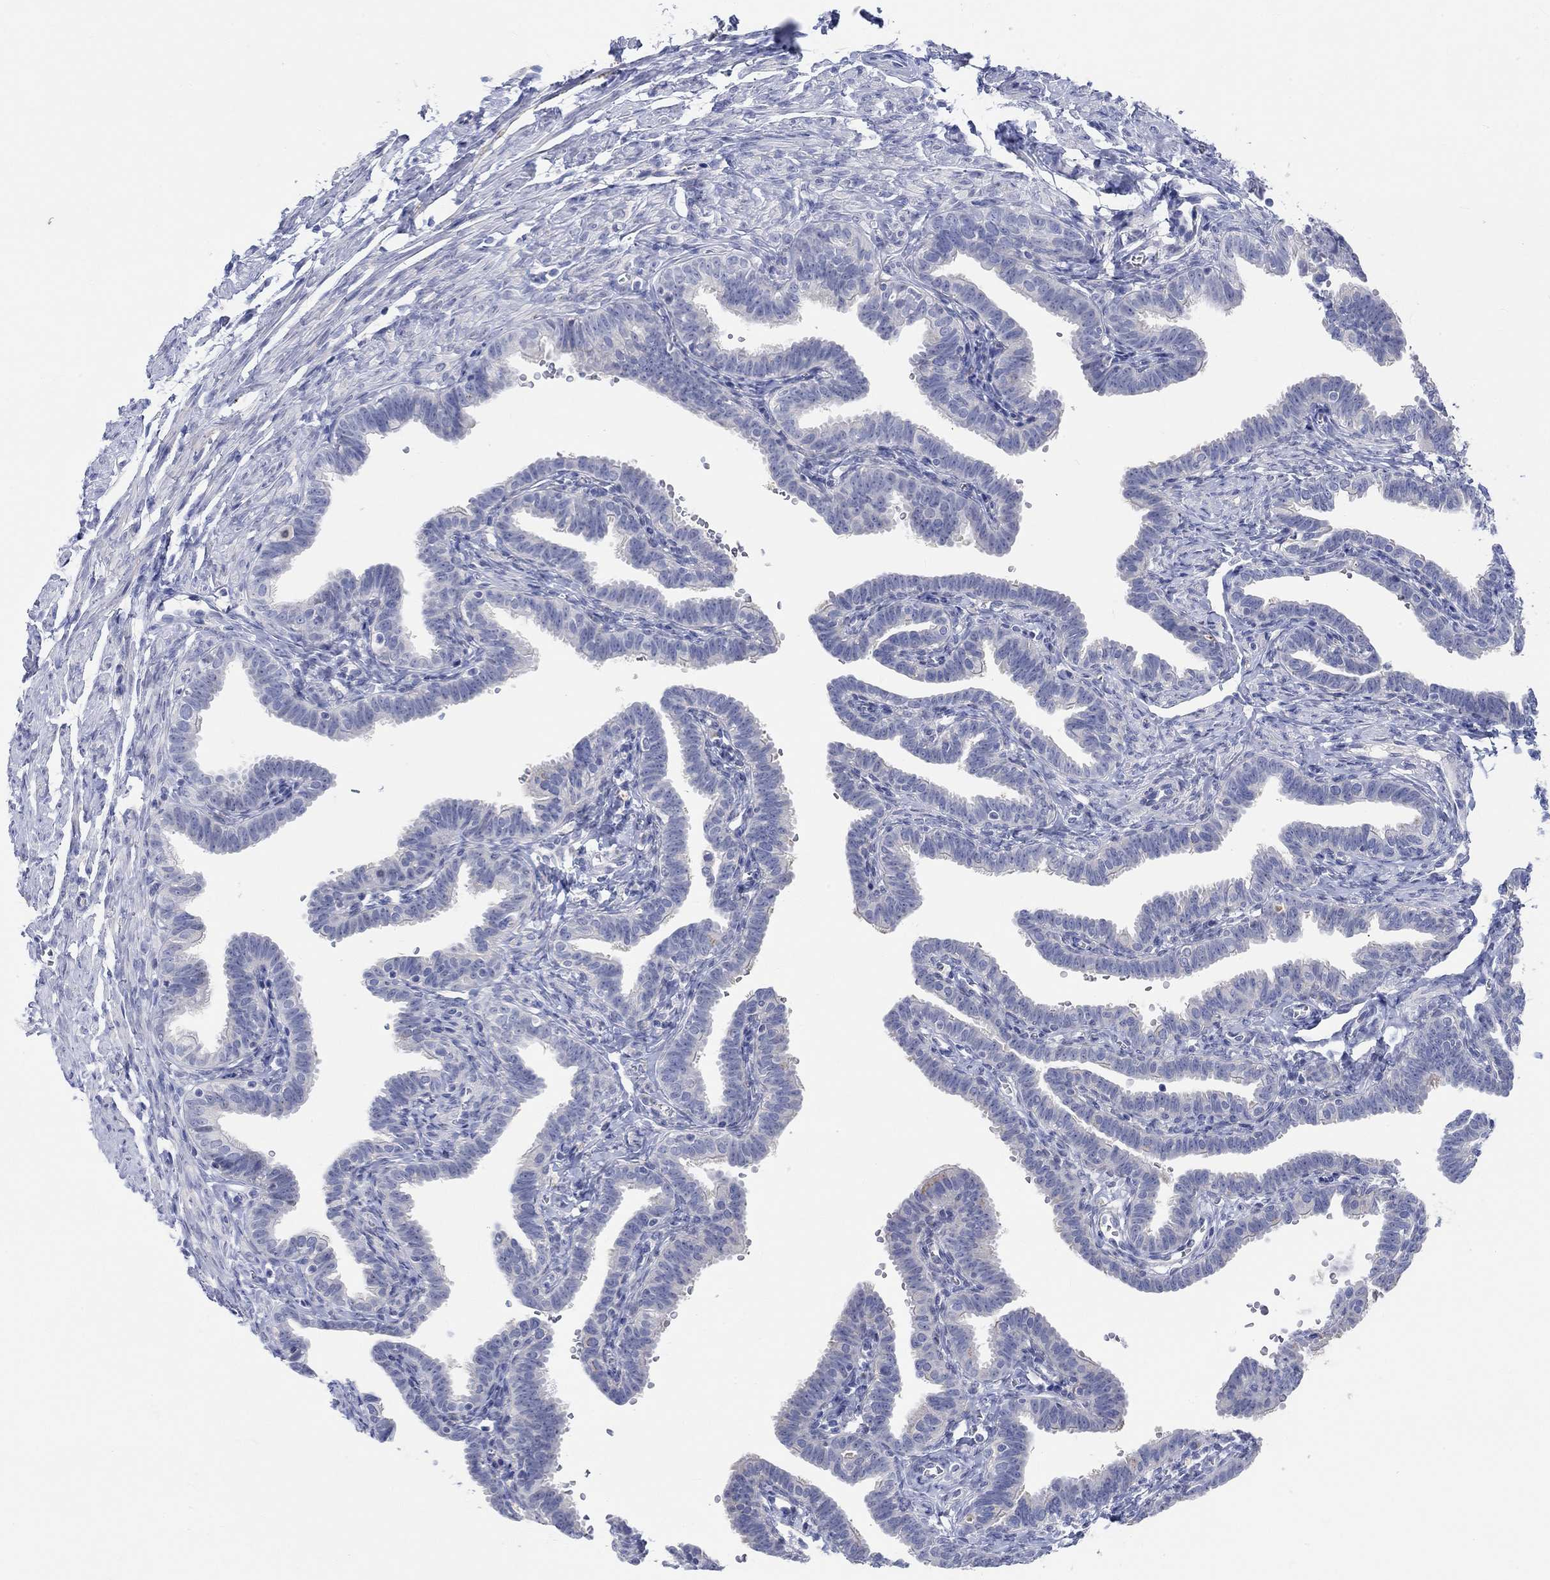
{"staining": {"intensity": "negative", "quantity": "none", "location": "none"}, "tissue": "fallopian tube", "cell_type": "Glandular cells", "image_type": "normal", "snomed": [{"axis": "morphology", "description": "Normal tissue, NOS"}, {"axis": "topography", "description": "Fallopian tube"}, {"axis": "topography", "description": "Ovary"}], "caption": "A micrograph of fallopian tube stained for a protein reveals no brown staining in glandular cells.", "gene": "NAV3", "patient": {"sex": "female", "age": 57}}